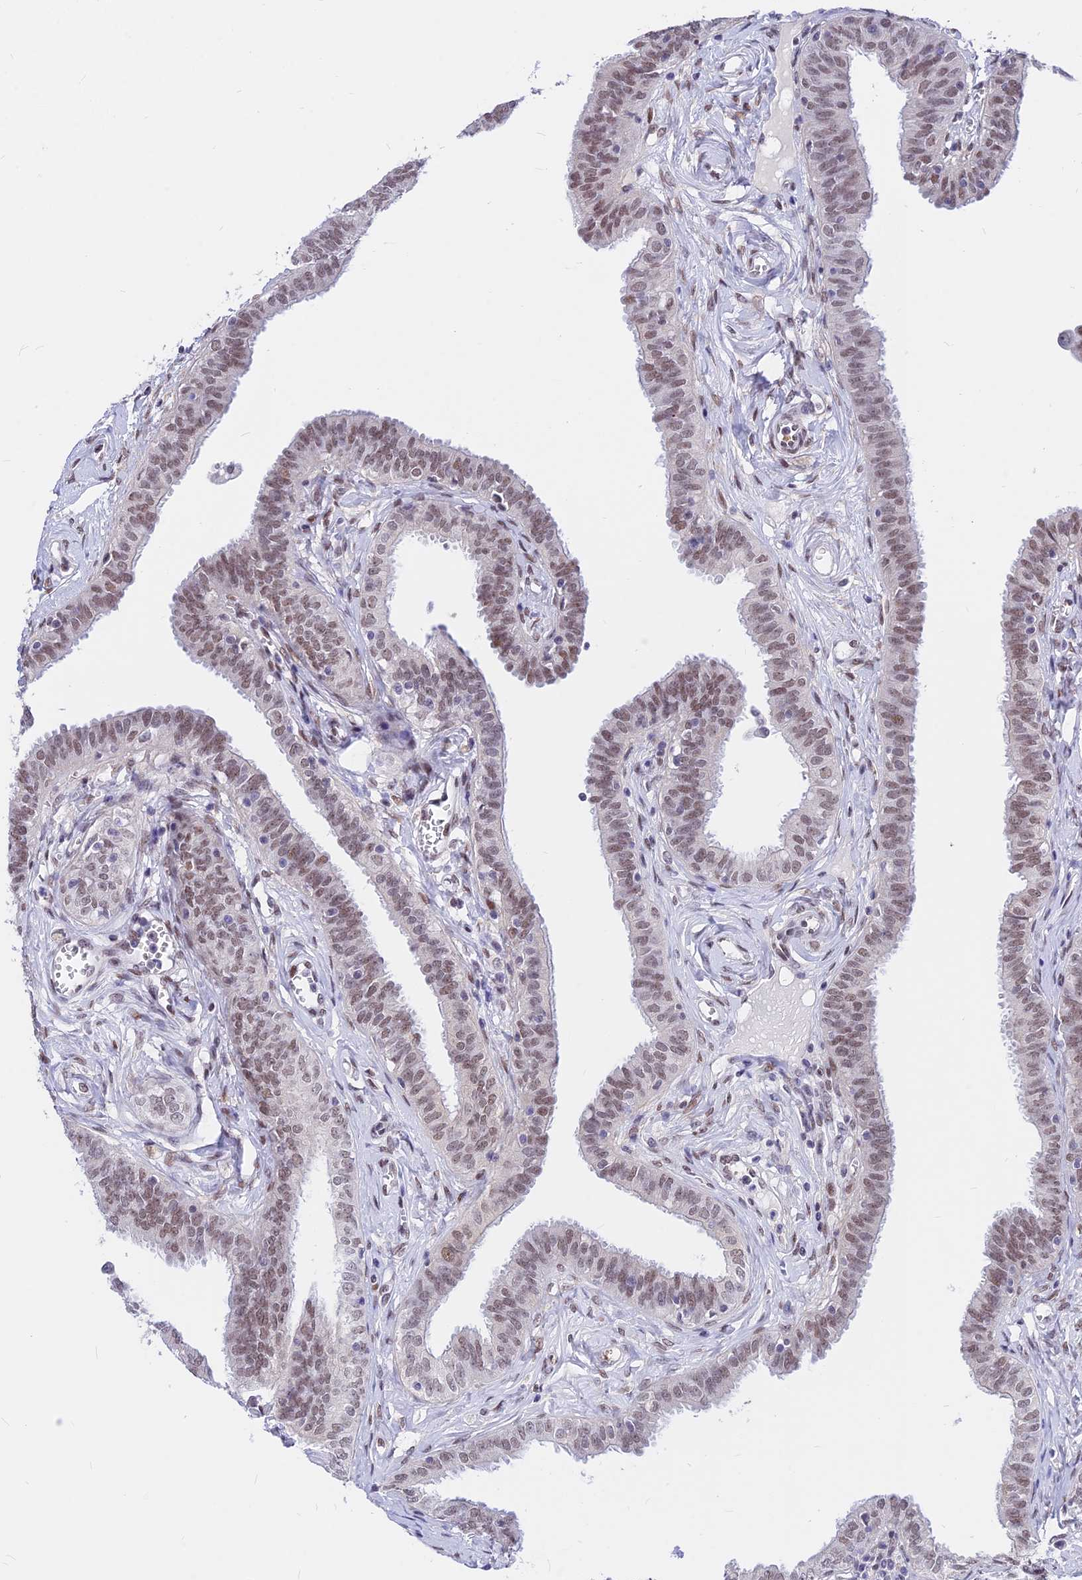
{"staining": {"intensity": "moderate", "quantity": ">75%", "location": "nuclear"}, "tissue": "fallopian tube", "cell_type": "Glandular cells", "image_type": "normal", "snomed": [{"axis": "morphology", "description": "Normal tissue, NOS"}, {"axis": "morphology", "description": "Carcinoma, NOS"}, {"axis": "topography", "description": "Fallopian tube"}, {"axis": "topography", "description": "Ovary"}], "caption": "DAB (3,3'-diaminobenzidine) immunohistochemical staining of unremarkable fallopian tube displays moderate nuclear protein staining in about >75% of glandular cells. (Brightfield microscopy of DAB IHC at high magnification).", "gene": "KCTD13", "patient": {"sex": "female", "age": 59}}